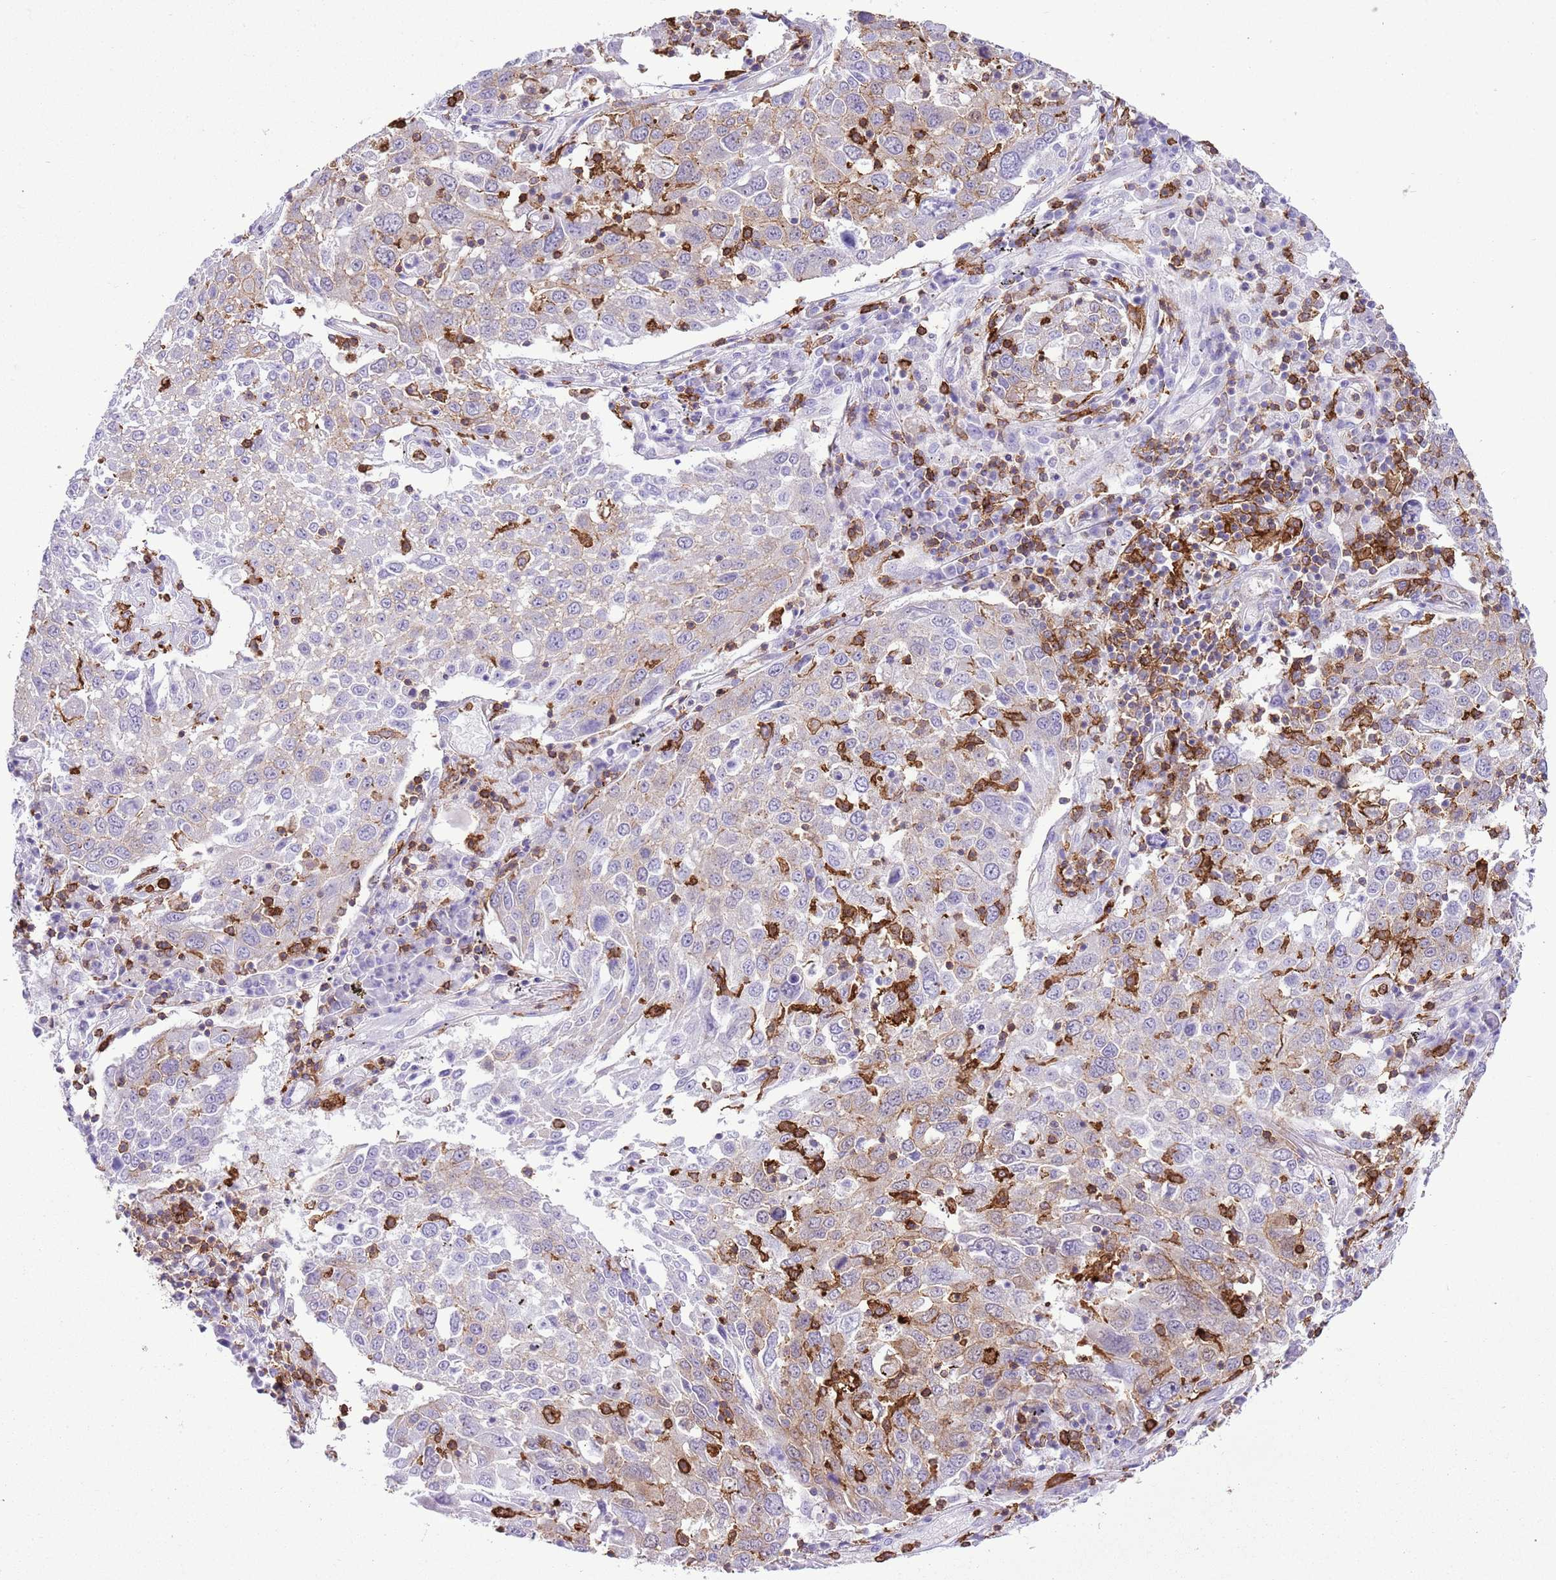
{"staining": {"intensity": "weak", "quantity": "<25%", "location": "cytoplasmic/membranous"}, "tissue": "lung cancer", "cell_type": "Tumor cells", "image_type": "cancer", "snomed": [{"axis": "morphology", "description": "Squamous cell carcinoma, NOS"}, {"axis": "topography", "description": "Lung"}], "caption": "IHC of lung cancer (squamous cell carcinoma) displays no staining in tumor cells.", "gene": "EFHD2", "patient": {"sex": "male", "age": 65}}